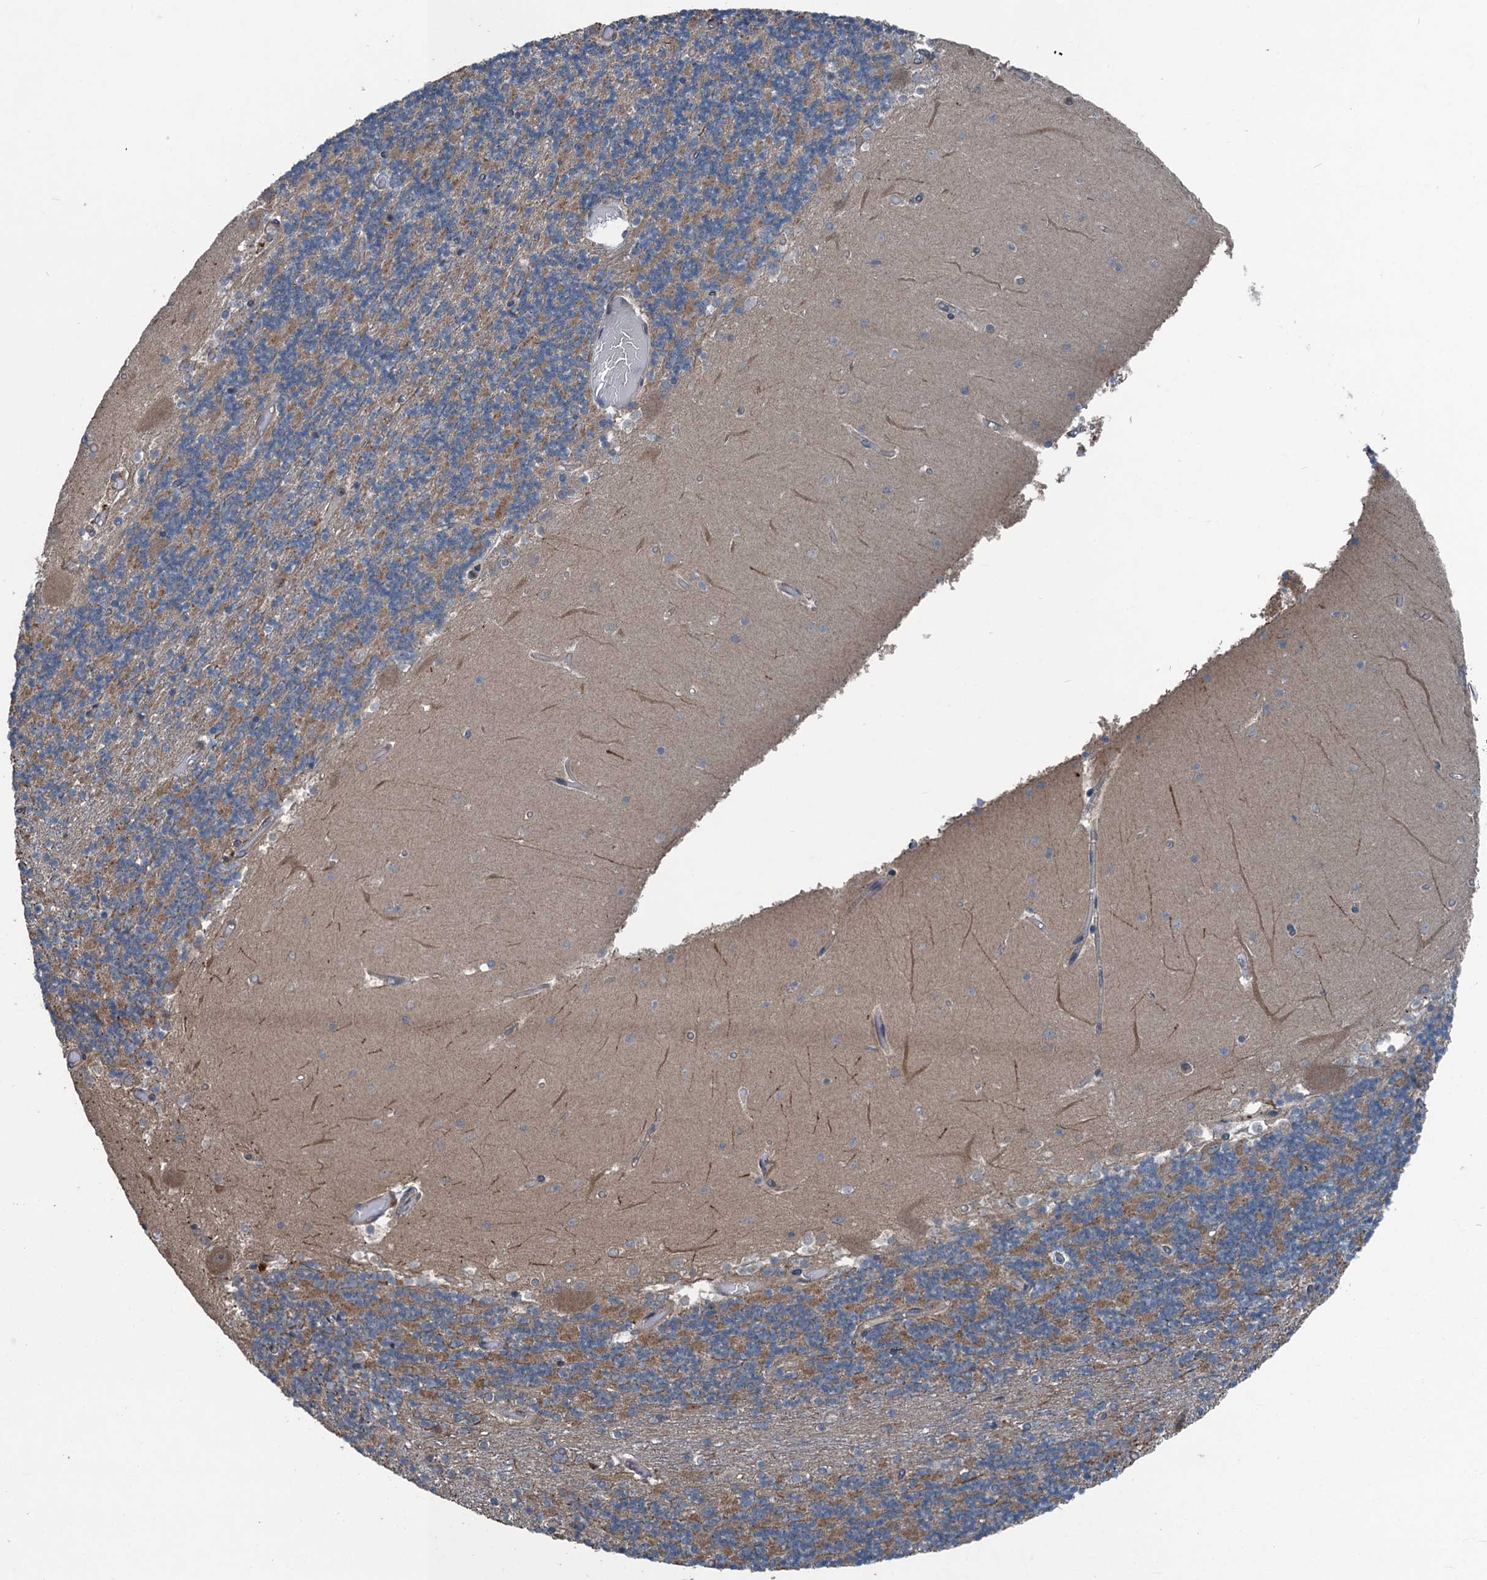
{"staining": {"intensity": "moderate", "quantity": "<25%", "location": "cytoplasmic/membranous"}, "tissue": "cerebellum", "cell_type": "Cells in granular layer", "image_type": "normal", "snomed": [{"axis": "morphology", "description": "Normal tissue, NOS"}, {"axis": "topography", "description": "Cerebellum"}], "caption": "Moderate cytoplasmic/membranous positivity for a protein is appreciated in about <25% of cells in granular layer of benign cerebellum using IHC.", "gene": "TRAPPC8", "patient": {"sex": "female", "age": 28}}